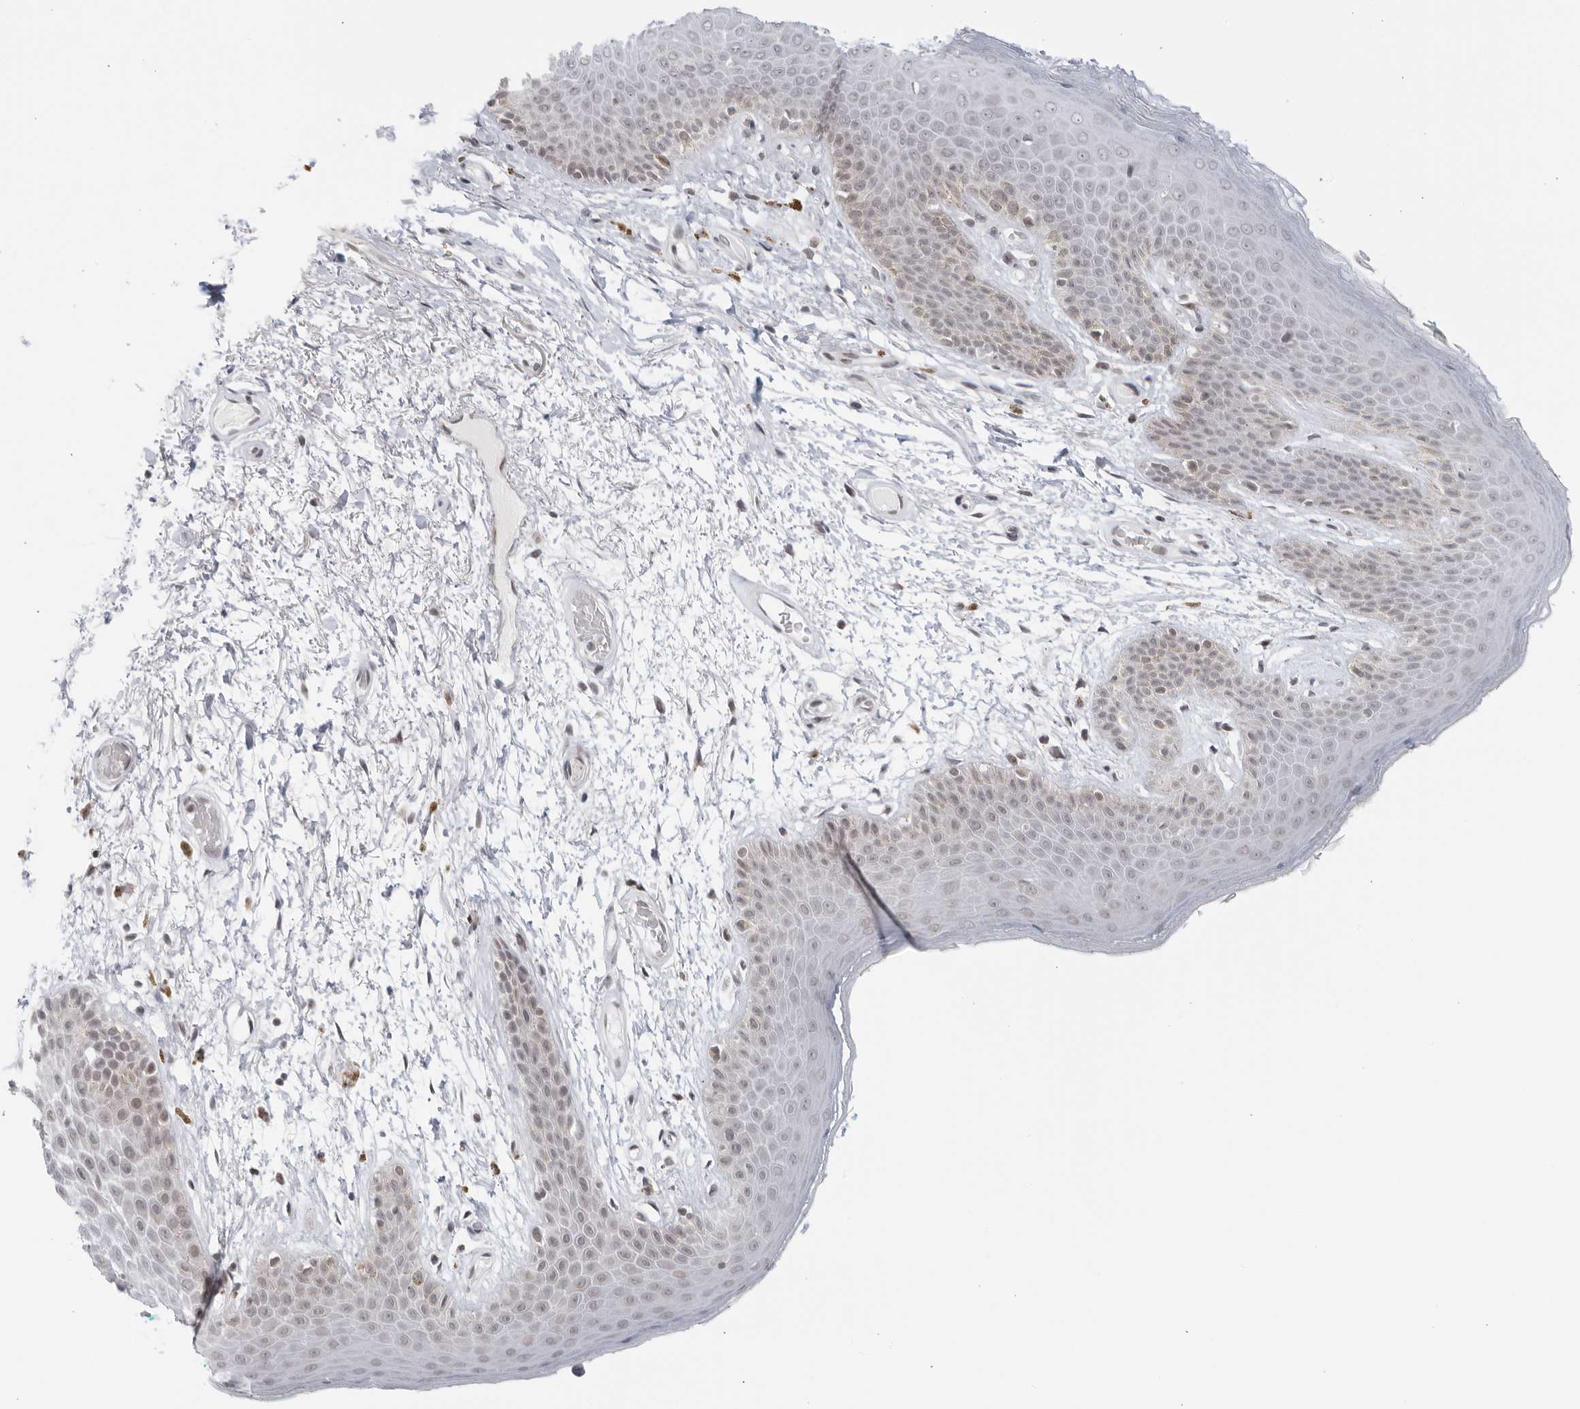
{"staining": {"intensity": "weak", "quantity": "<25%", "location": "cytoplasmic/membranous"}, "tissue": "skin", "cell_type": "Epidermal cells", "image_type": "normal", "snomed": [{"axis": "morphology", "description": "Normal tissue, NOS"}, {"axis": "topography", "description": "Anal"}], "caption": "Immunohistochemistry (IHC) image of normal skin stained for a protein (brown), which shows no positivity in epidermal cells.", "gene": "RAB11FIP3", "patient": {"sex": "male", "age": 74}}